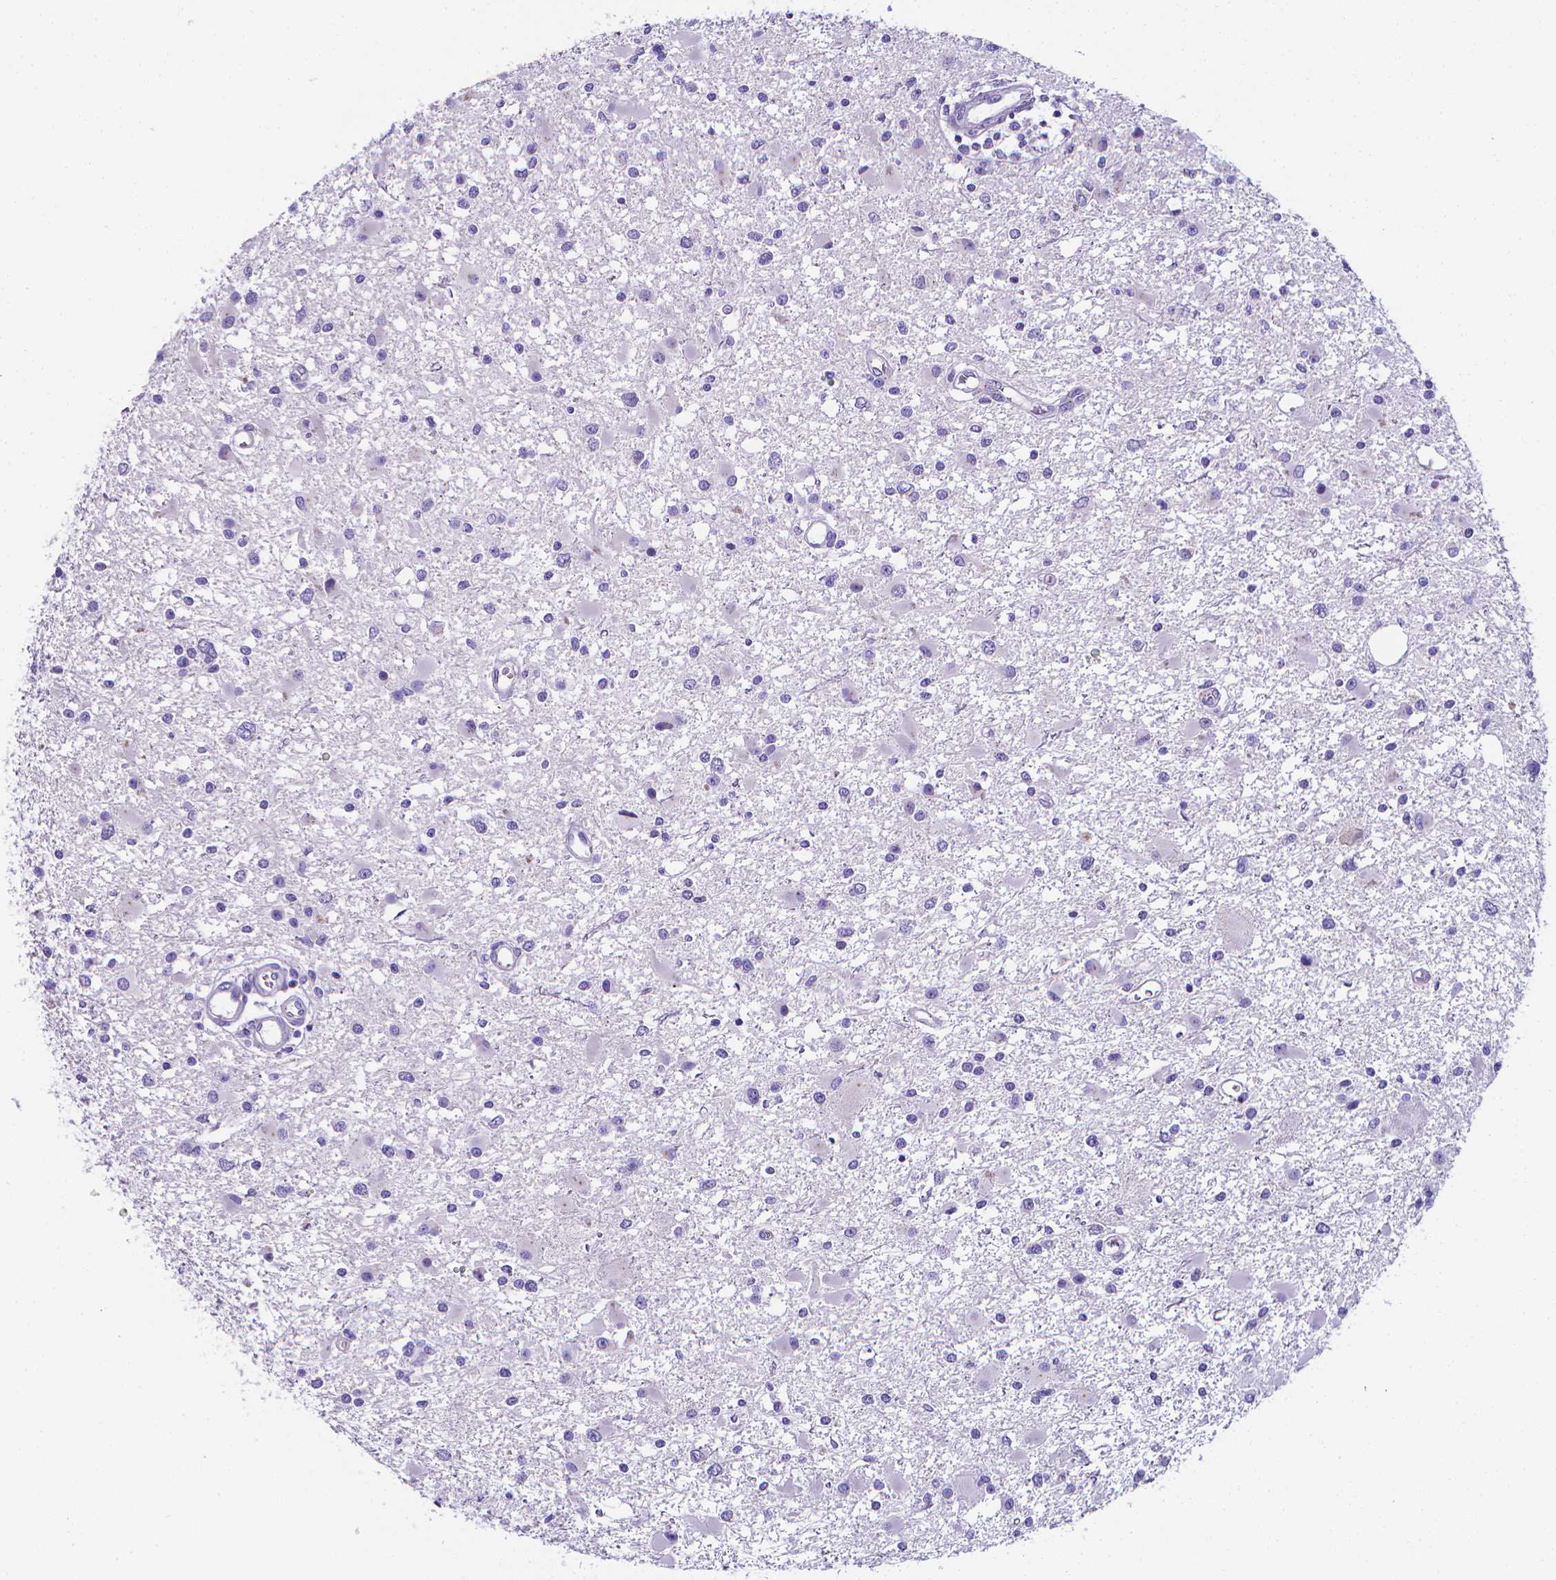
{"staining": {"intensity": "negative", "quantity": "none", "location": "none"}, "tissue": "glioma", "cell_type": "Tumor cells", "image_type": "cancer", "snomed": [{"axis": "morphology", "description": "Glioma, malignant, High grade"}, {"axis": "topography", "description": "Brain"}], "caption": "Malignant glioma (high-grade) stained for a protein using immunohistochemistry exhibits no expression tumor cells.", "gene": "LRRC73", "patient": {"sex": "male", "age": 54}}